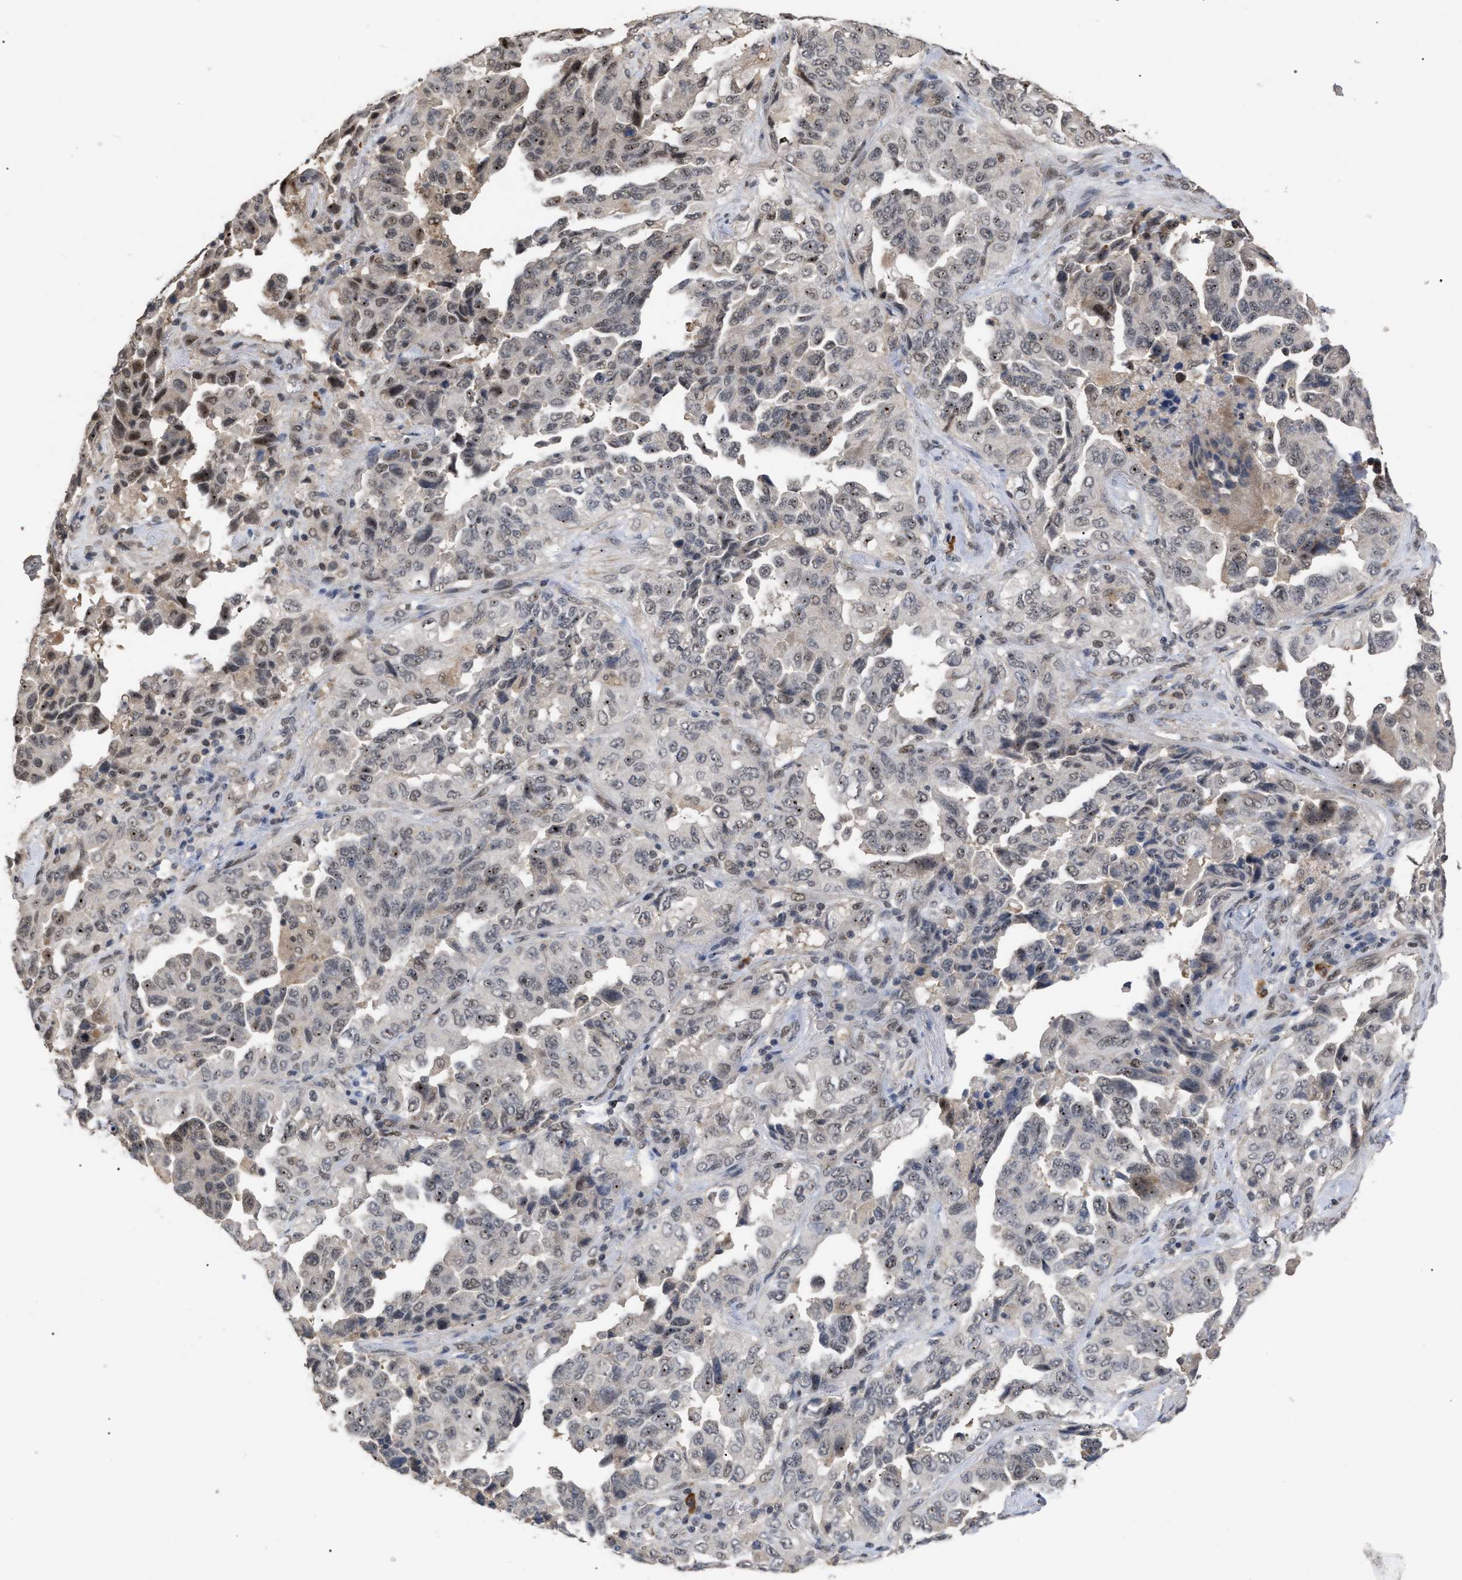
{"staining": {"intensity": "weak", "quantity": ">75%", "location": "nuclear"}, "tissue": "lung cancer", "cell_type": "Tumor cells", "image_type": "cancer", "snomed": [{"axis": "morphology", "description": "Adenocarcinoma, NOS"}, {"axis": "topography", "description": "Lung"}], "caption": "A low amount of weak nuclear positivity is present in approximately >75% of tumor cells in lung cancer (adenocarcinoma) tissue. Ihc stains the protein in brown and the nuclei are stained blue.", "gene": "JAZF1", "patient": {"sex": "female", "age": 51}}